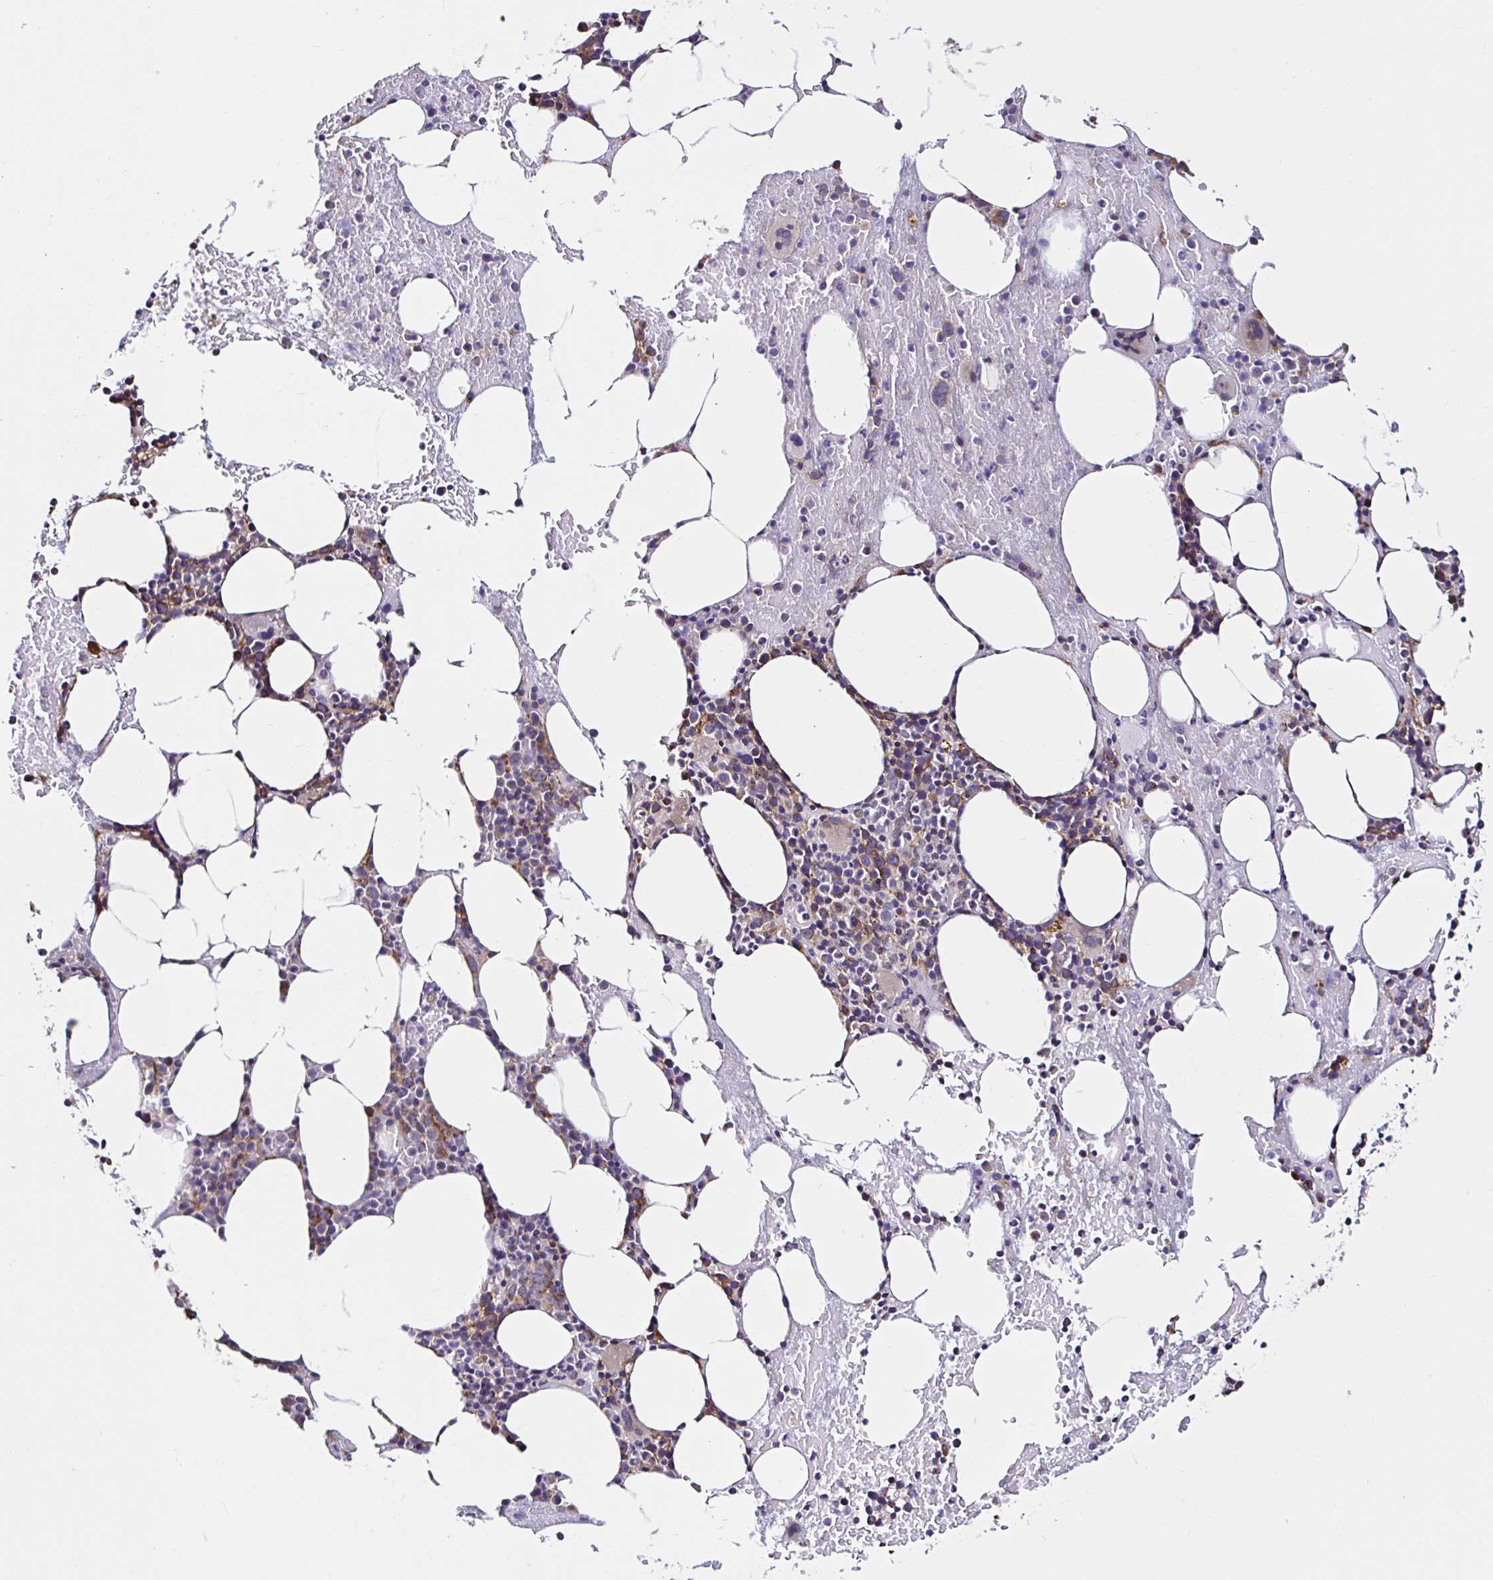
{"staining": {"intensity": "moderate", "quantity": "25%-75%", "location": "cytoplasmic/membranous"}, "tissue": "bone marrow", "cell_type": "Hematopoietic cells", "image_type": "normal", "snomed": [{"axis": "morphology", "description": "Normal tissue, NOS"}, {"axis": "topography", "description": "Bone marrow"}], "caption": "Moderate cytoplasmic/membranous expression for a protein is present in about 25%-75% of hematopoietic cells of unremarkable bone marrow using immunohistochemistry (IHC).", "gene": "MSR1", "patient": {"sex": "female", "age": 62}}